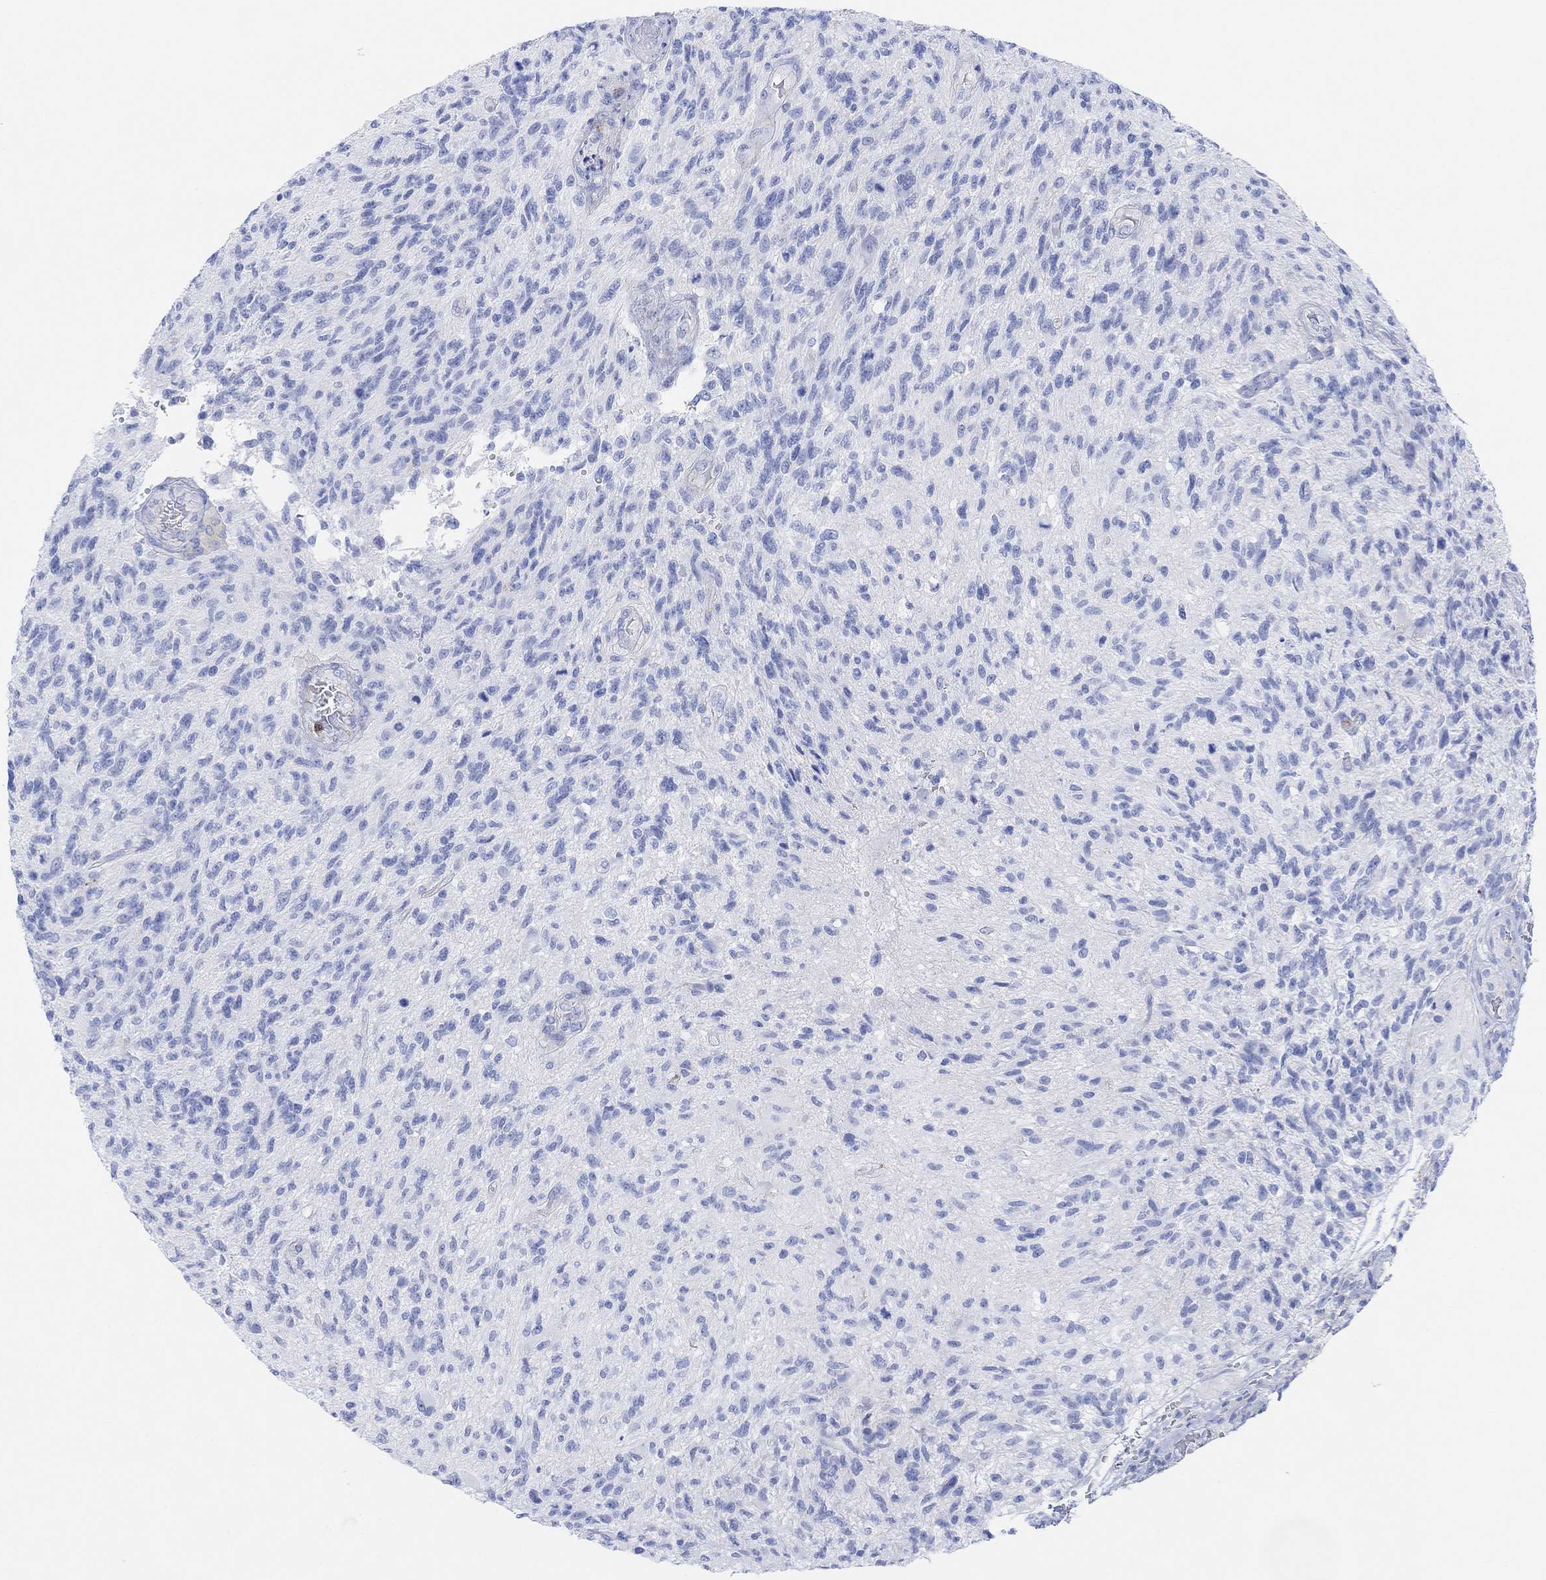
{"staining": {"intensity": "negative", "quantity": "none", "location": "none"}, "tissue": "glioma", "cell_type": "Tumor cells", "image_type": "cancer", "snomed": [{"axis": "morphology", "description": "Glioma, malignant, High grade"}, {"axis": "topography", "description": "Brain"}], "caption": "Immunohistochemistry (IHC) of high-grade glioma (malignant) shows no staining in tumor cells.", "gene": "GPR65", "patient": {"sex": "male", "age": 56}}